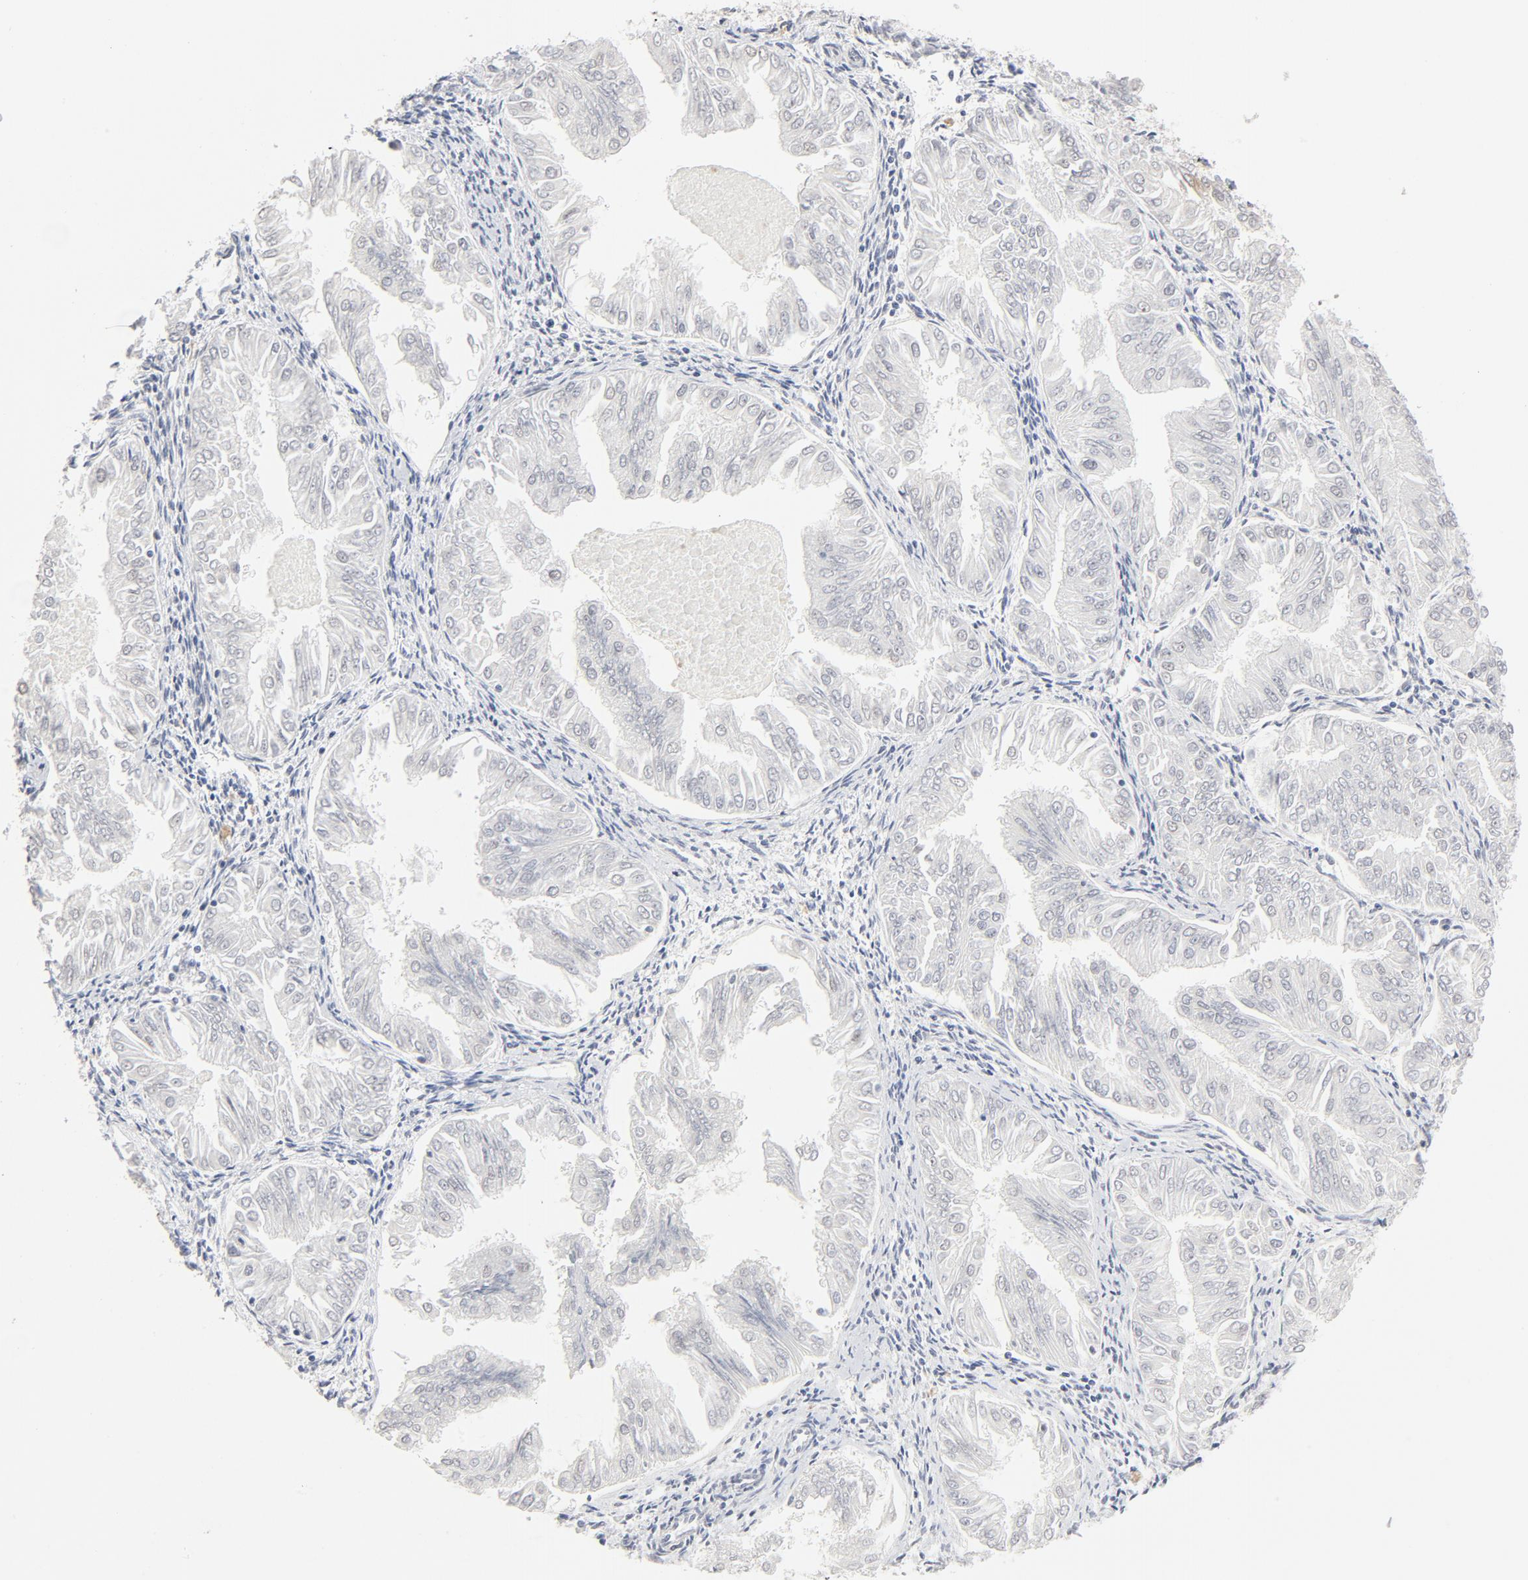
{"staining": {"intensity": "negative", "quantity": "none", "location": "none"}, "tissue": "endometrial cancer", "cell_type": "Tumor cells", "image_type": "cancer", "snomed": [{"axis": "morphology", "description": "Adenocarcinoma, NOS"}, {"axis": "topography", "description": "Endometrium"}], "caption": "Immunohistochemistry (IHC) image of neoplastic tissue: endometrial cancer (adenocarcinoma) stained with DAB reveals no significant protein staining in tumor cells.", "gene": "GTF2H1", "patient": {"sex": "female", "age": 53}}